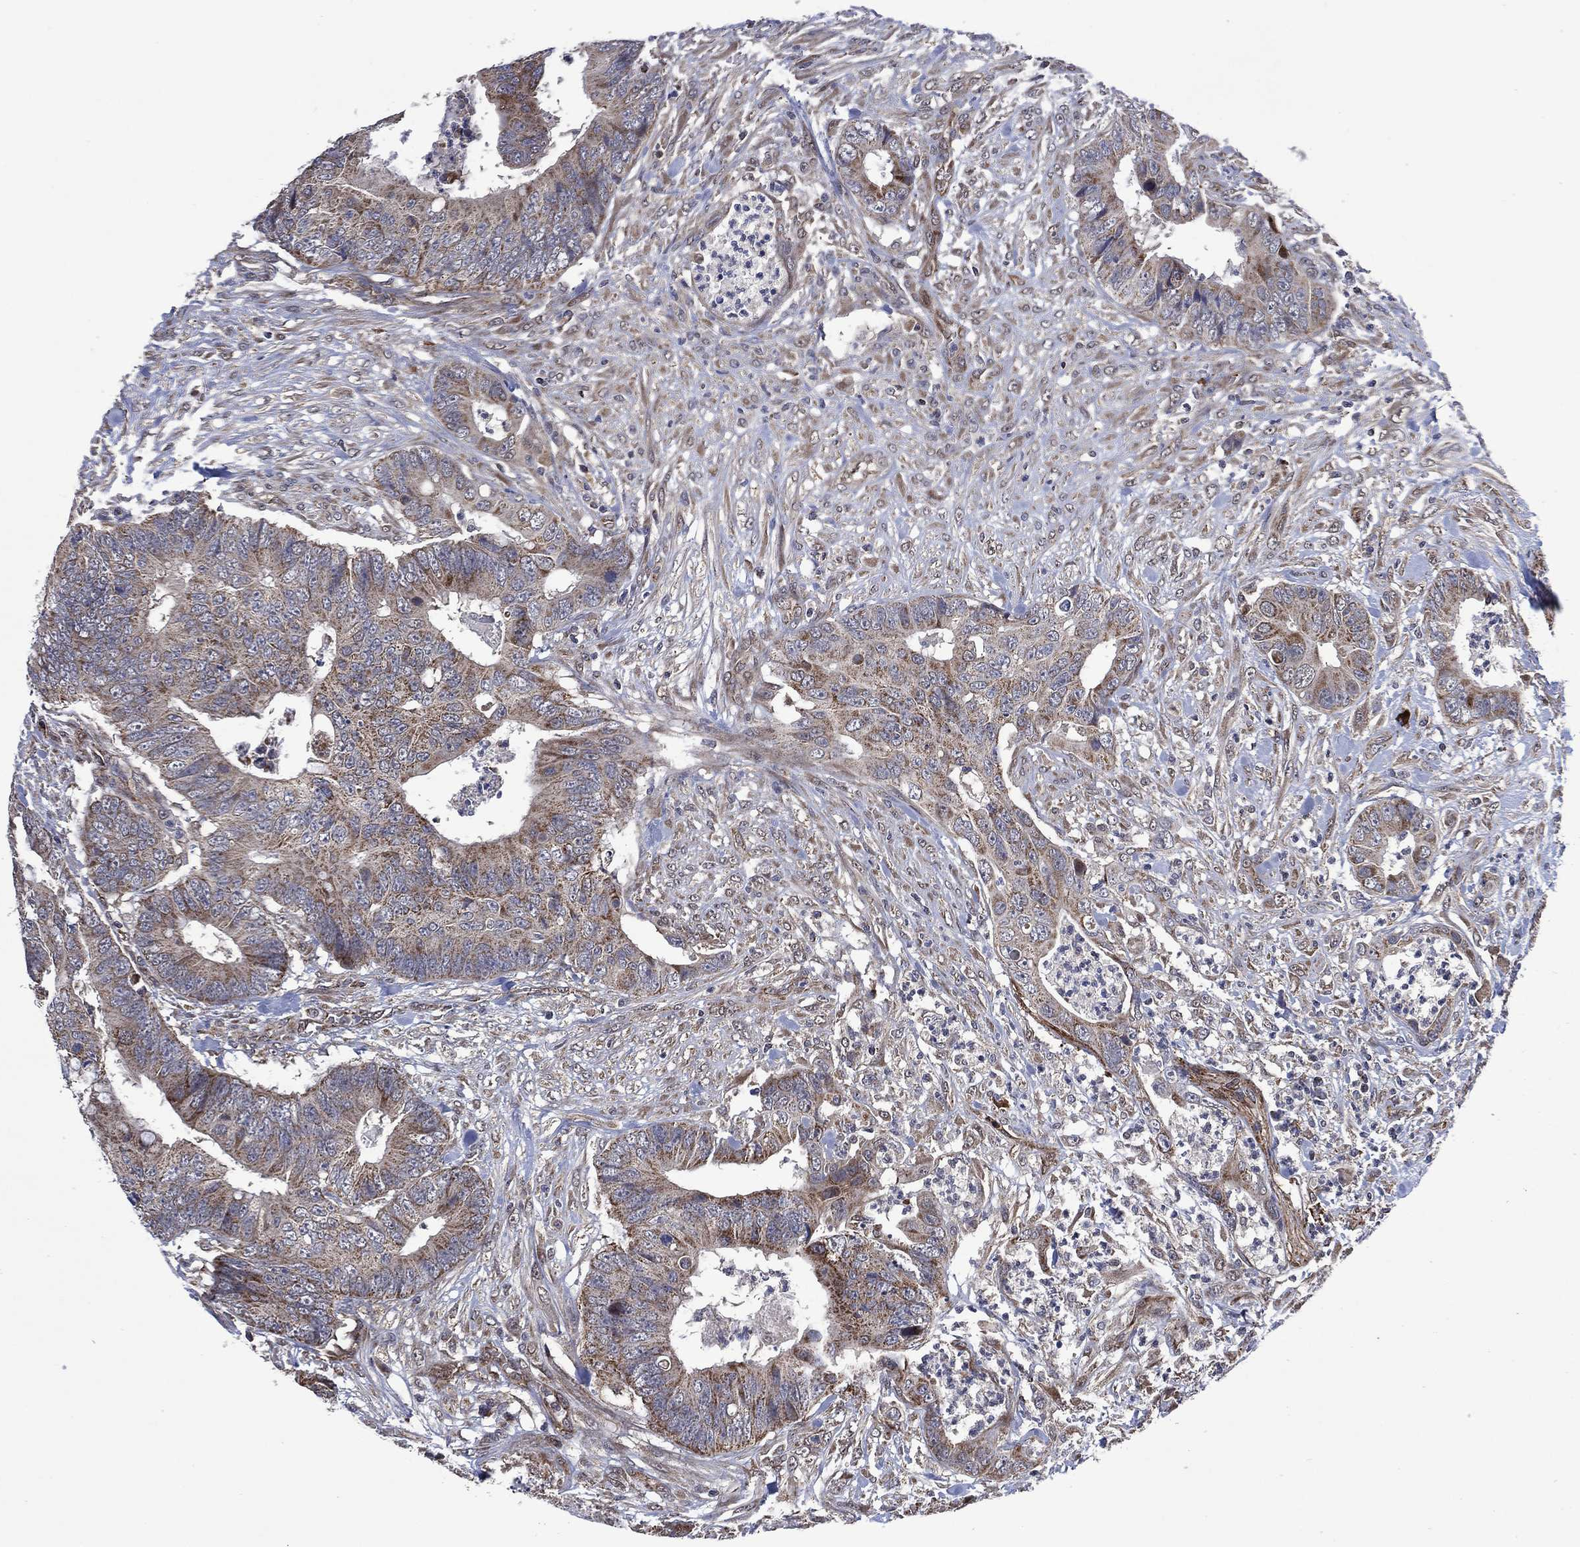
{"staining": {"intensity": "weak", "quantity": ">75%", "location": "cytoplasmic/membranous"}, "tissue": "colorectal cancer", "cell_type": "Tumor cells", "image_type": "cancer", "snomed": [{"axis": "morphology", "description": "Adenocarcinoma, NOS"}, {"axis": "topography", "description": "Colon"}], "caption": "Immunohistochemistry (IHC) micrograph of human colorectal cancer stained for a protein (brown), which demonstrates low levels of weak cytoplasmic/membranous expression in about >75% of tumor cells.", "gene": "HTD2", "patient": {"sex": "male", "age": 84}}